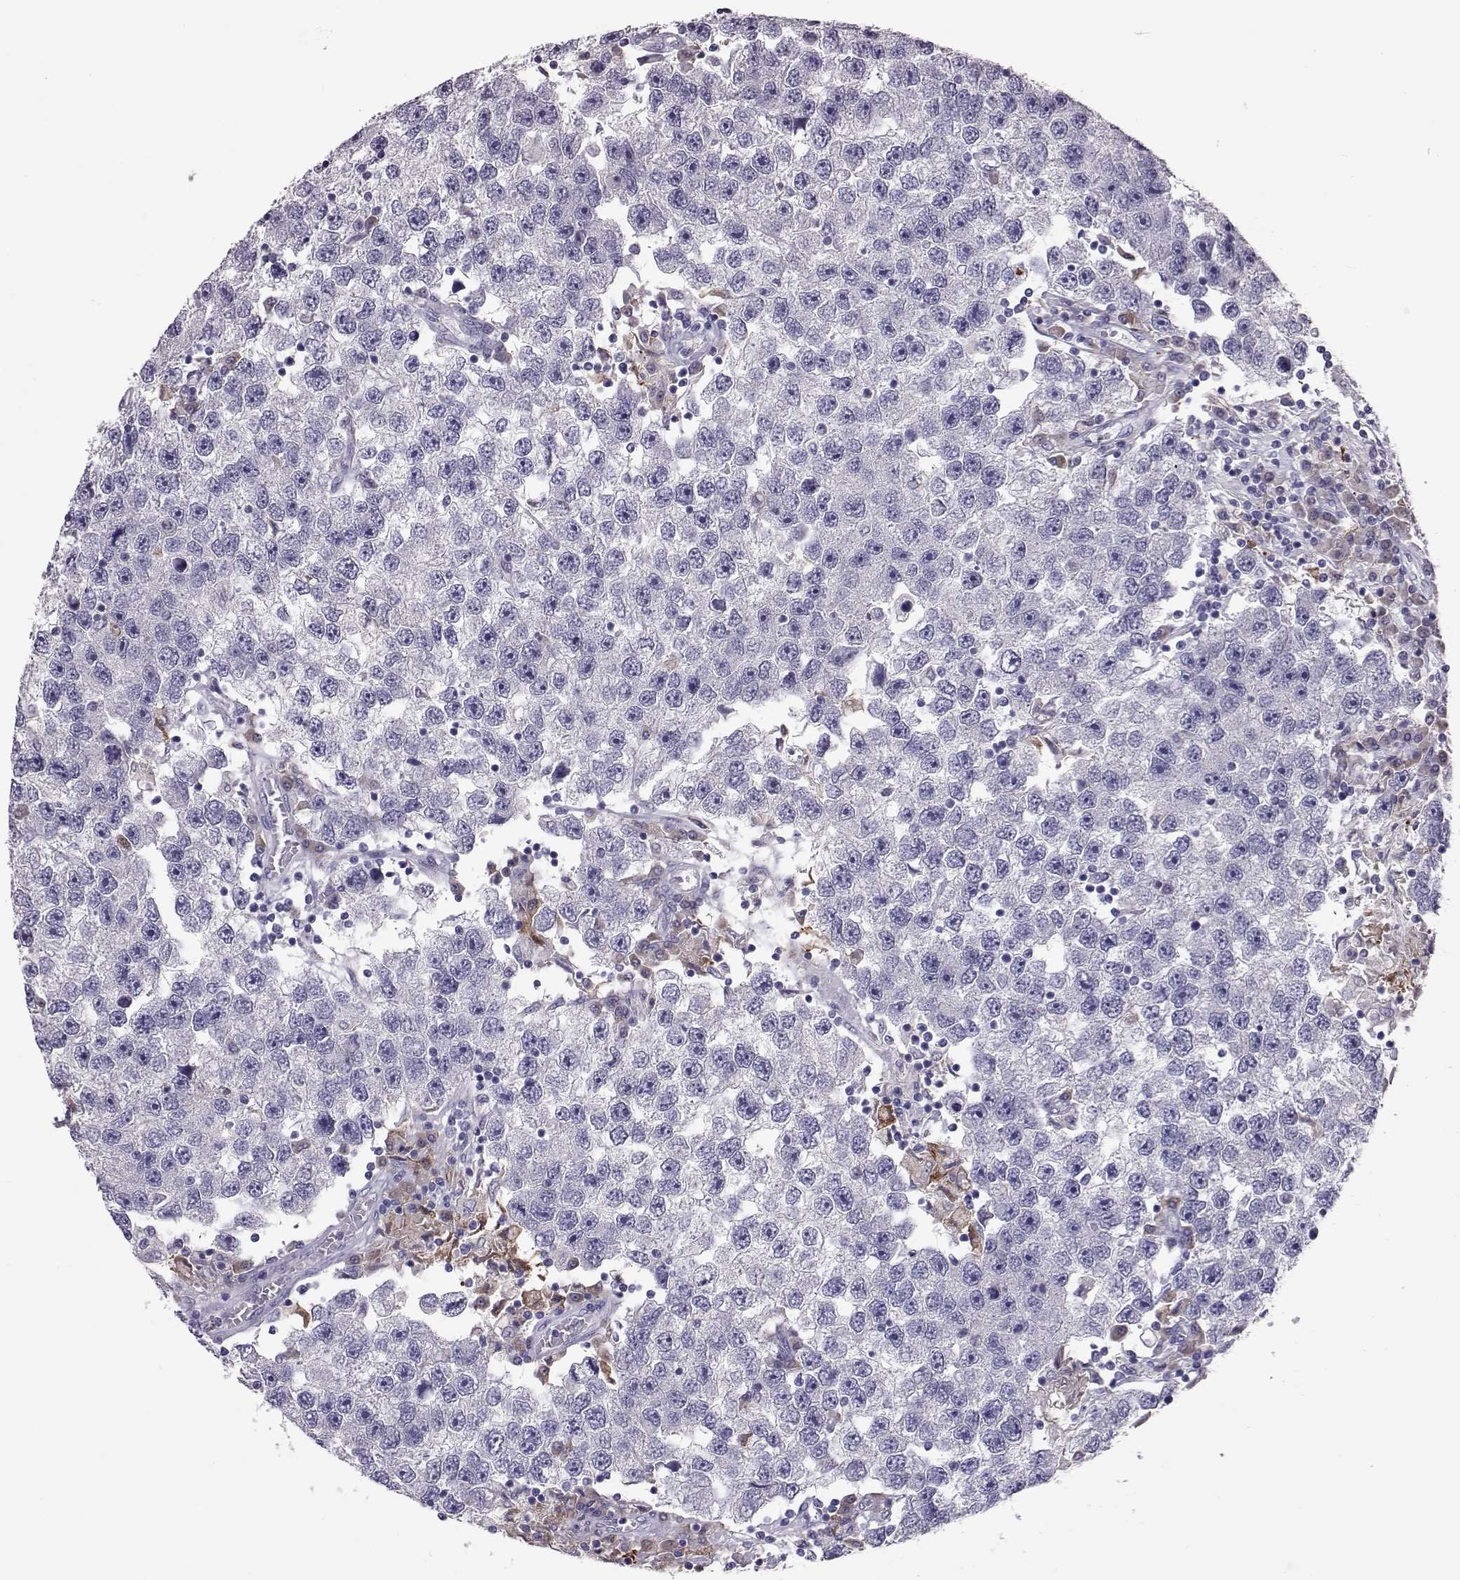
{"staining": {"intensity": "negative", "quantity": "none", "location": "none"}, "tissue": "testis cancer", "cell_type": "Tumor cells", "image_type": "cancer", "snomed": [{"axis": "morphology", "description": "Seminoma, NOS"}, {"axis": "topography", "description": "Testis"}], "caption": "This is a photomicrograph of immunohistochemistry (IHC) staining of testis cancer, which shows no expression in tumor cells. (Stains: DAB IHC with hematoxylin counter stain, Microscopy: brightfield microscopy at high magnification).", "gene": "ADGRG5", "patient": {"sex": "male", "age": 26}}